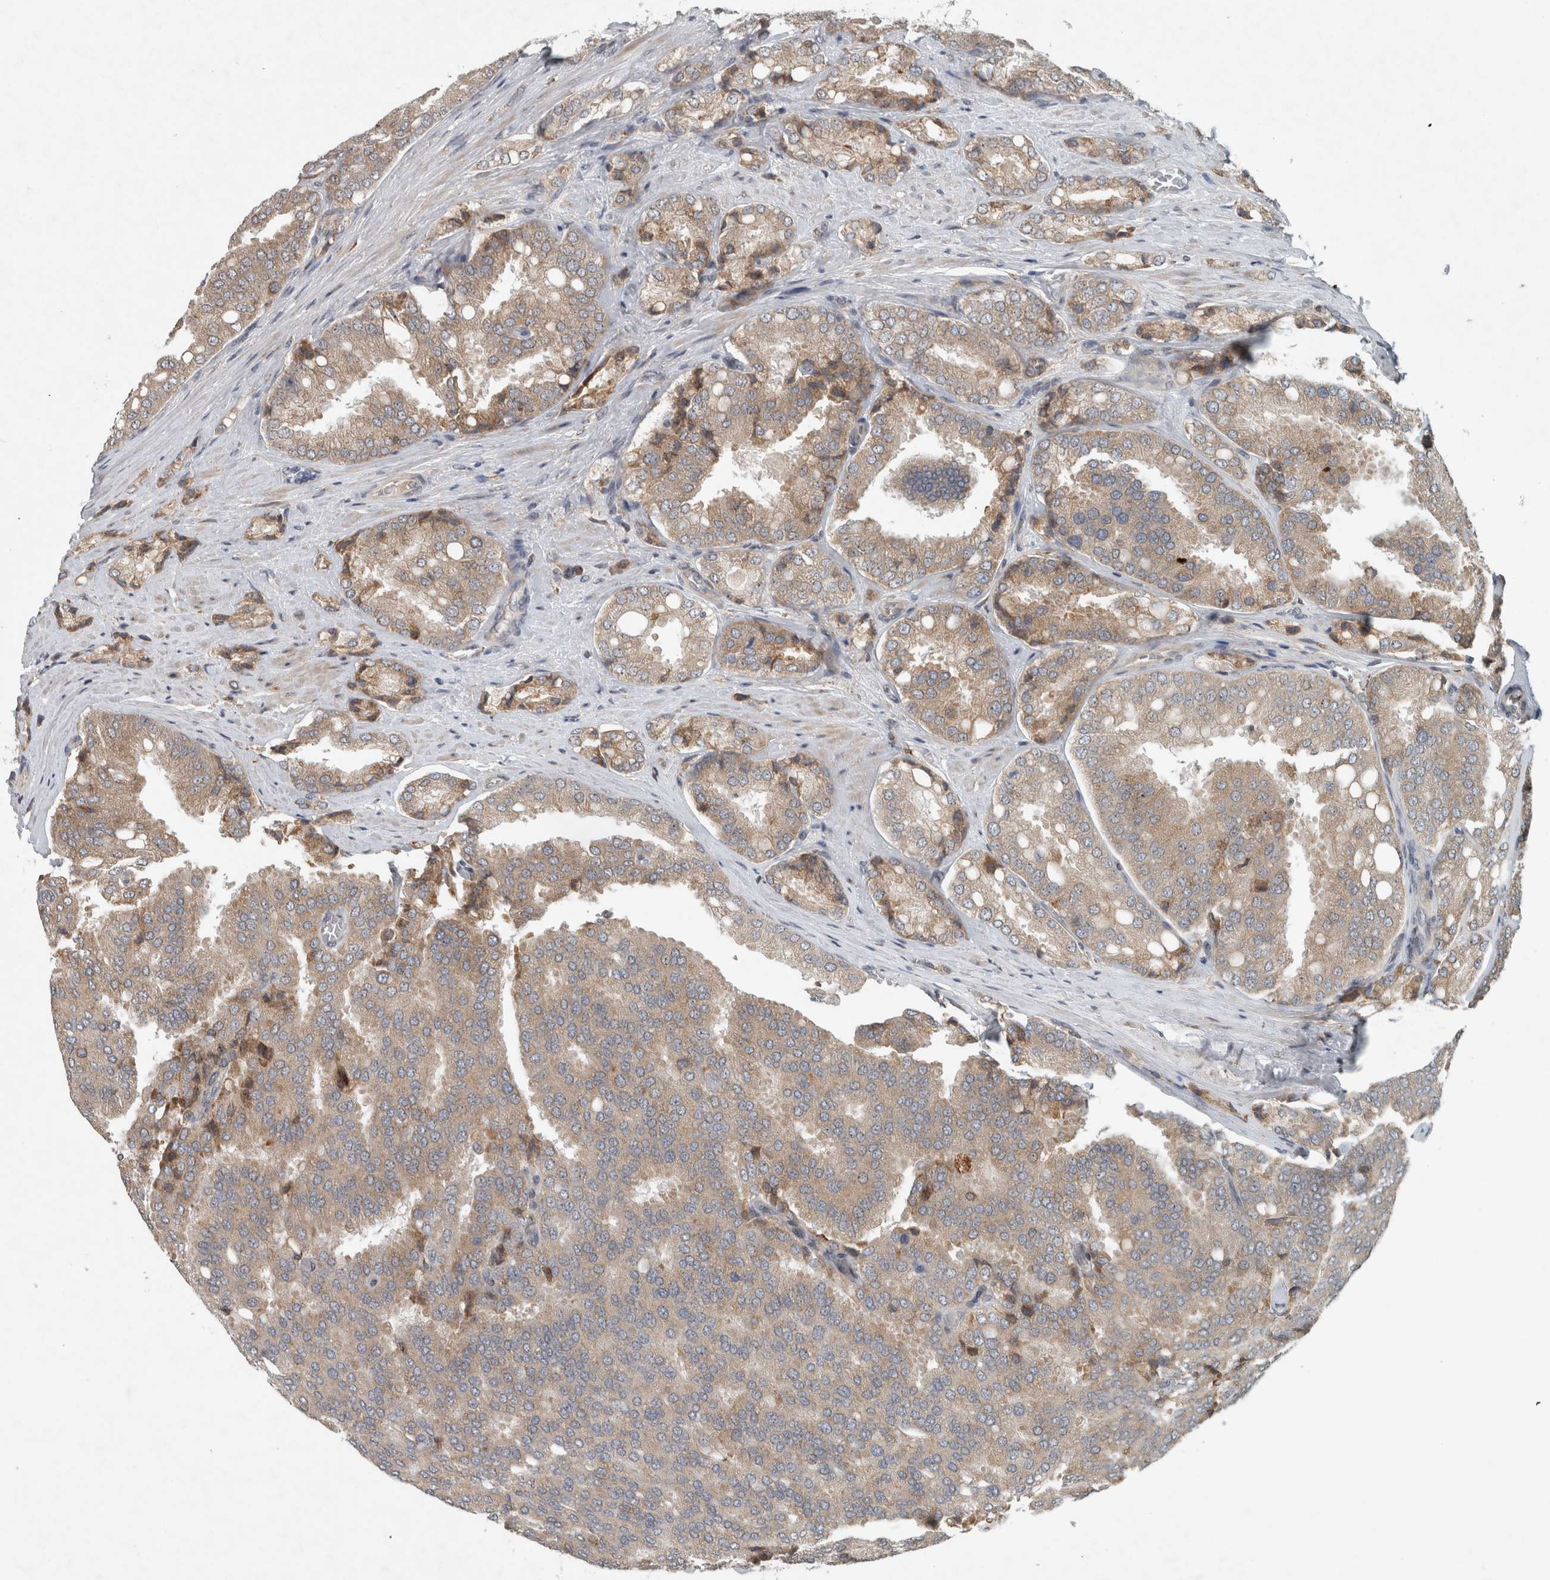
{"staining": {"intensity": "weak", "quantity": ">75%", "location": "cytoplasmic/membranous,nuclear"}, "tissue": "prostate cancer", "cell_type": "Tumor cells", "image_type": "cancer", "snomed": [{"axis": "morphology", "description": "Adenocarcinoma, High grade"}, {"axis": "topography", "description": "Prostate"}], "caption": "Immunohistochemical staining of prostate cancer shows low levels of weak cytoplasmic/membranous and nuclear protein expression in about >75% of tumor cells.", "gene": "GPR137B", "patient": {"sex": "male", "age": 50}}